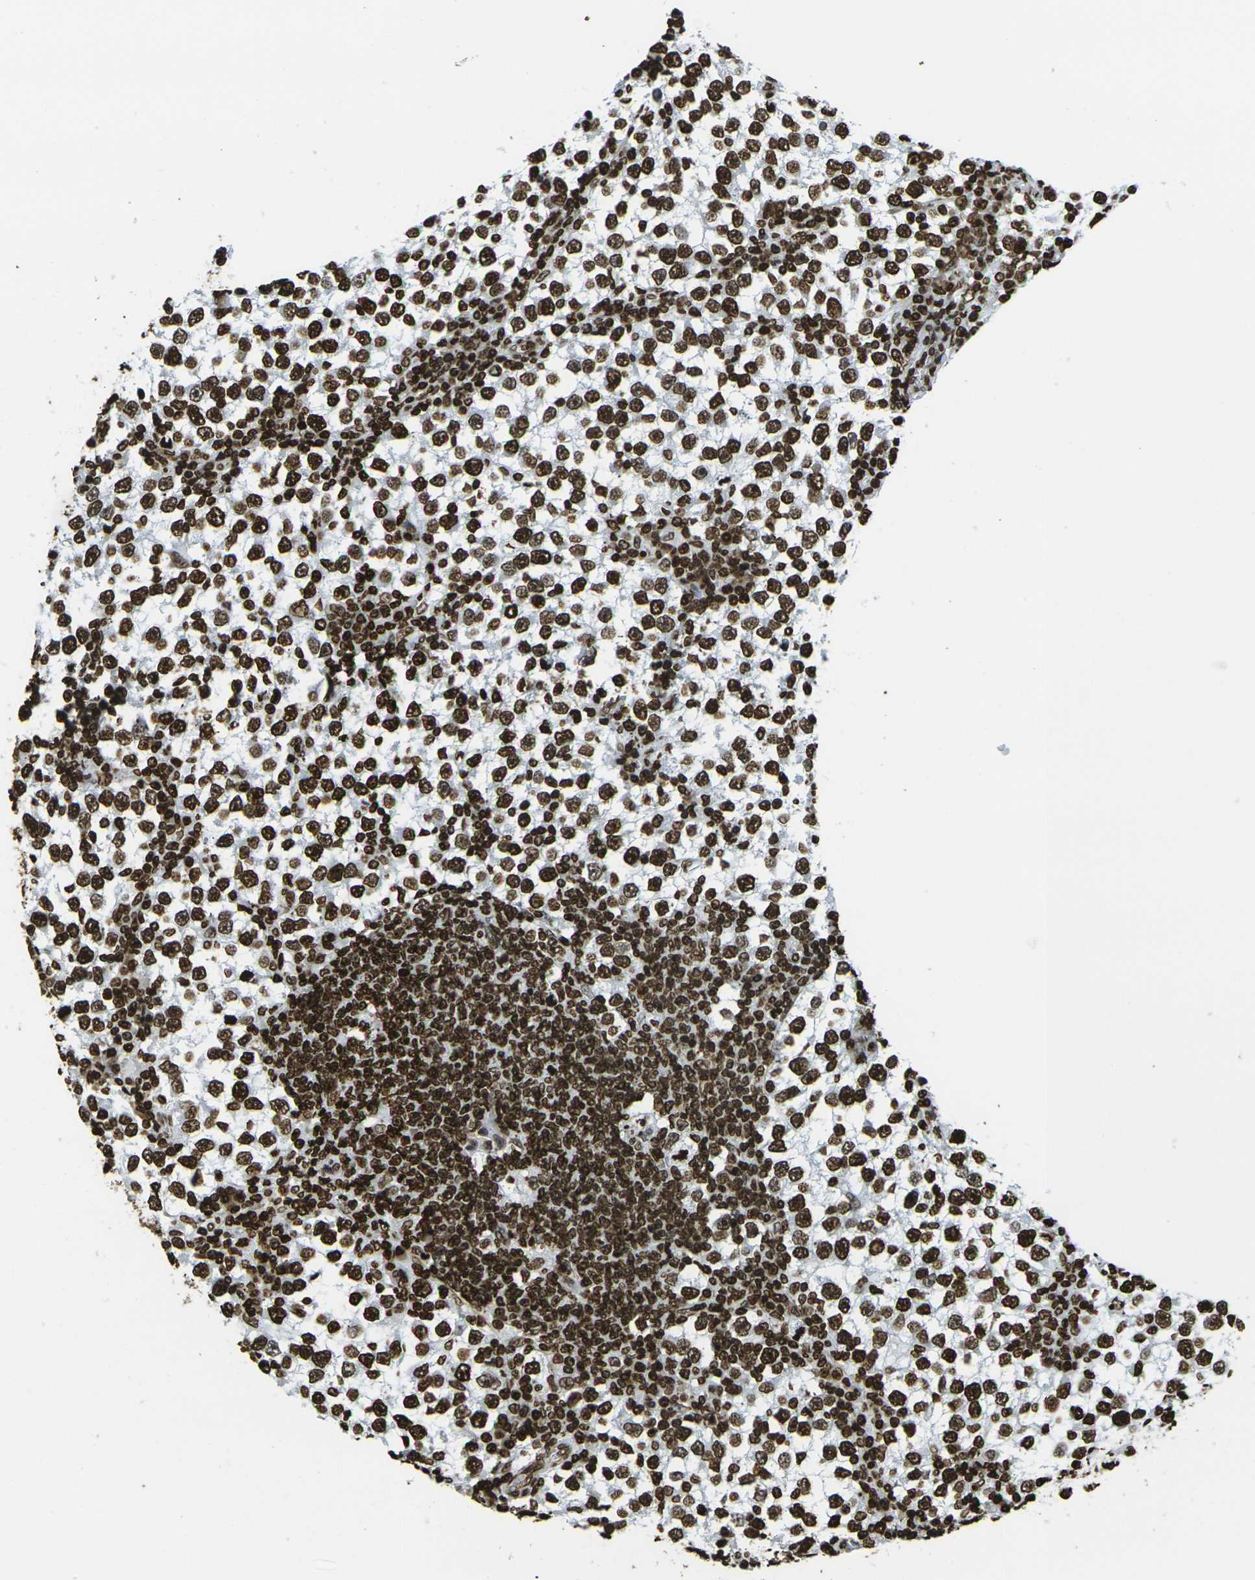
{"staining": {"intensity": "strong", "quantity": ">75%", "location": "nuclear"}, "tissue": "testis cancer", "cell_type": "Tumor cells", "image_type": "cancer", "snomed": [{"axis": "morphology", "description": "Seminoma, NOS"}, {"axis": "topography", "description": "Testis"}], "caption": "Seminoma (testis) stained for a protein displays strong nuclear positivity in tumor cells.", "gene": "H1-2", "patient": {"sex": "male", "age": 65}}